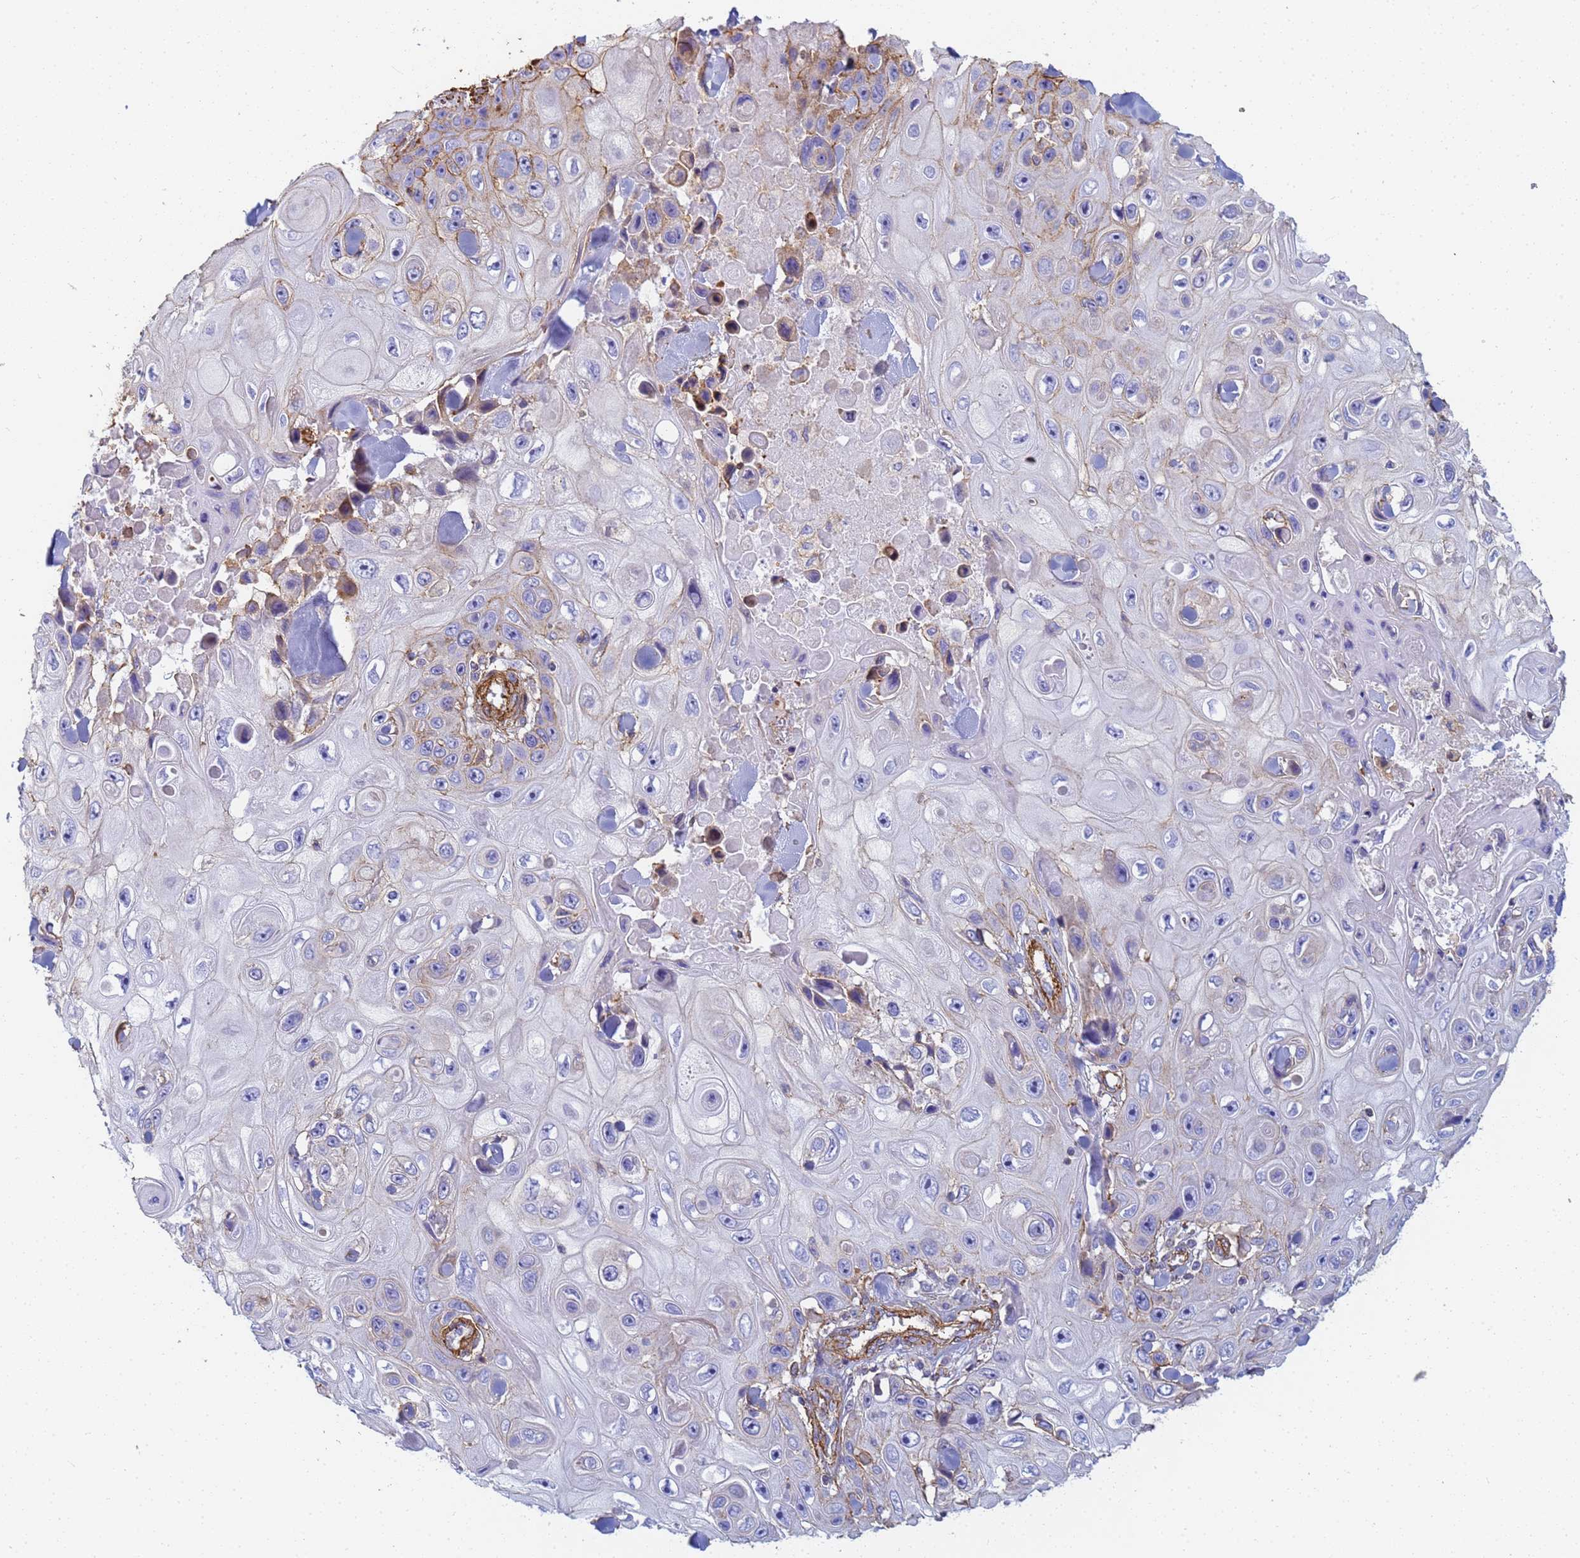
{"staining": {"intensity": "moderate", "quantity": "<25%", "location": "cytoplasmic/membranous"}, "tissue": "skin cancer", "cell_type": "Tumor cells", "image_type": "cancer", "snomed": [{"axis": "morphology", "description": "Squamous cell carcinoma, NOS"}, {"axis": "topography", "description": "Skin"}], "caption": "Immunohistochemistry (IHC) (DAB) staining of skin cancer (squamous cell carcinoma) demonstrates moderate cytoplasmic/membranous protein expression in about <25% of tumor cells. (brown staining indicates protein expression, while blue staining denotes nuclei).", "gene": "TPM1", "patient": {"sex": "male", "age": 82}}